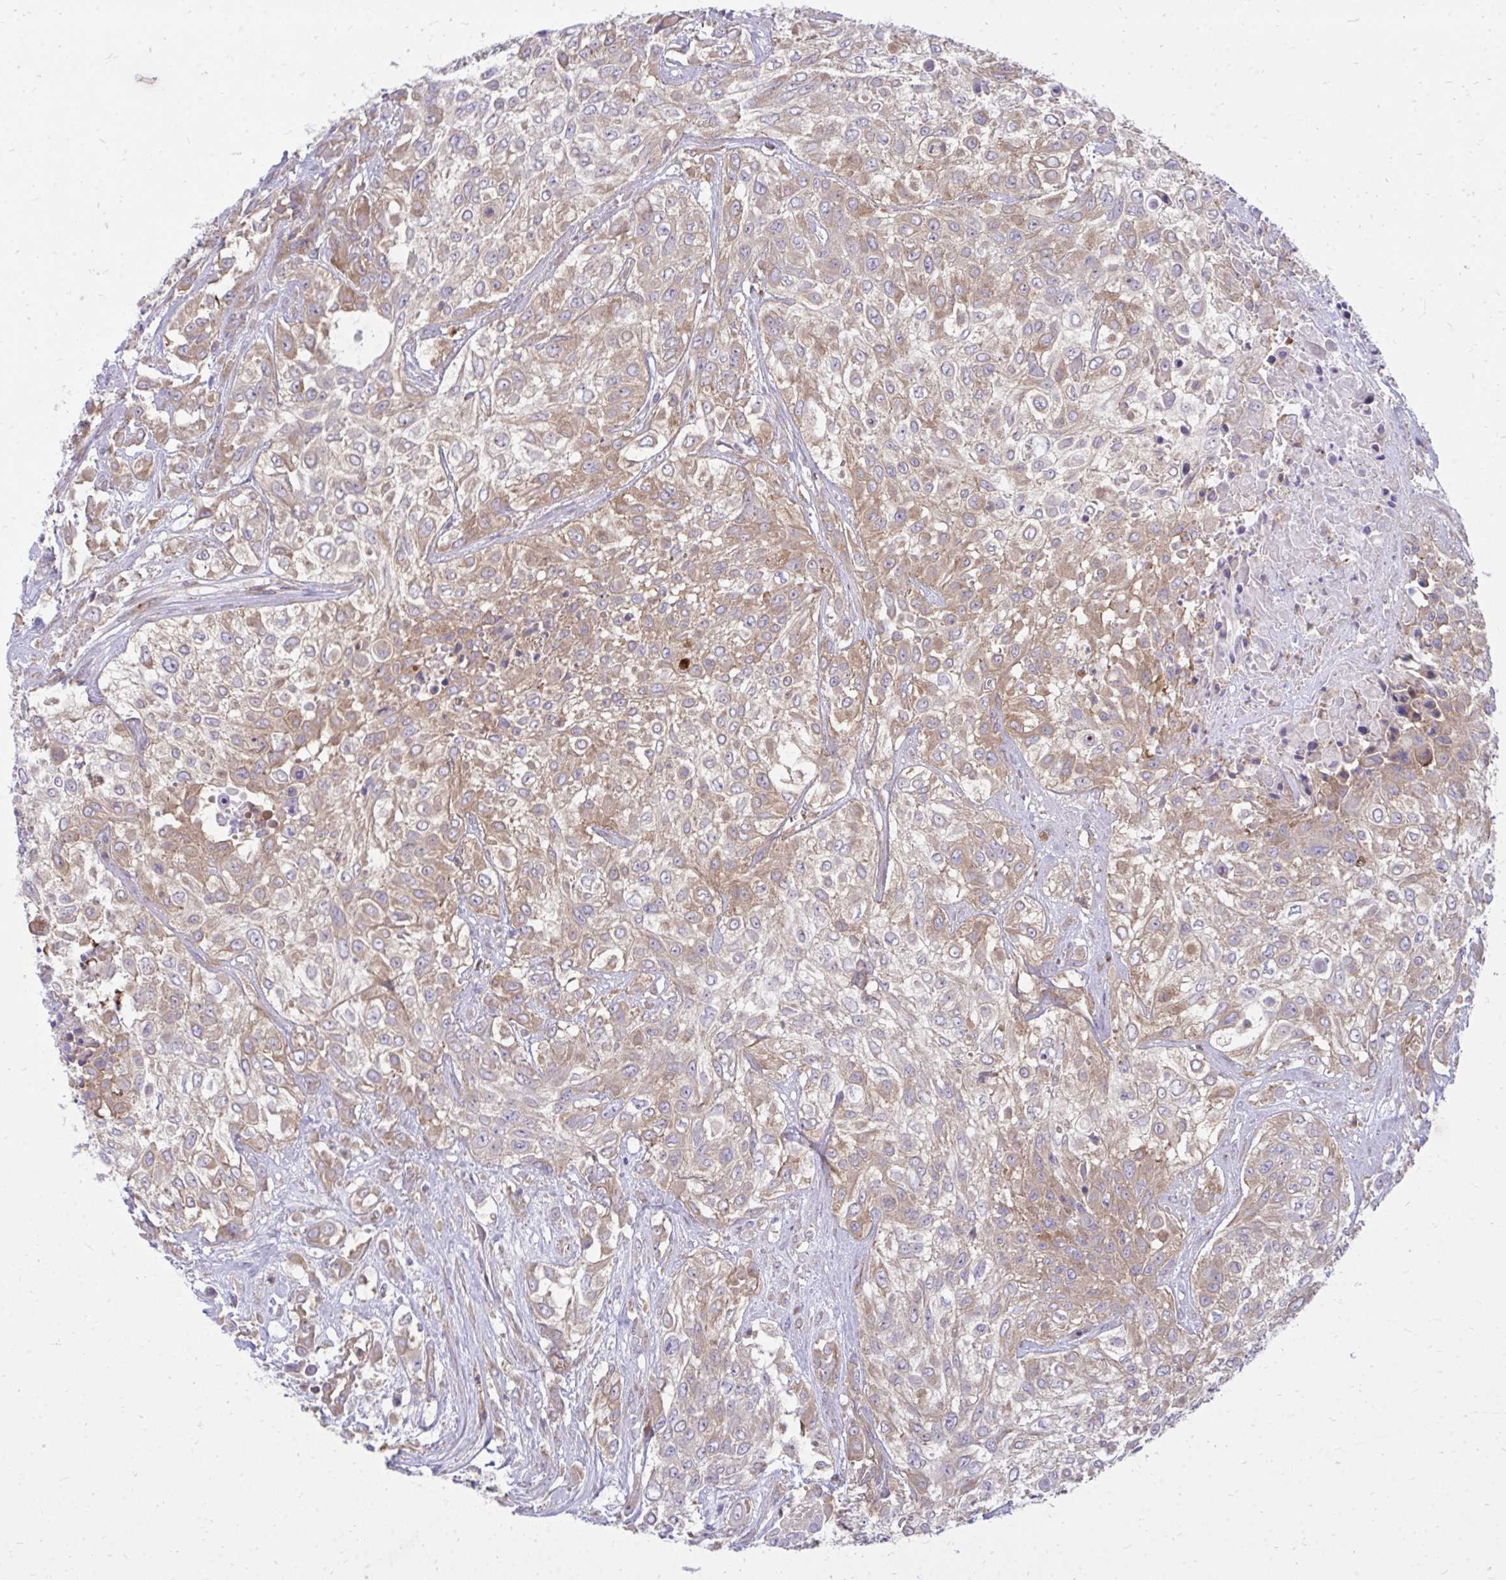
{"staining": {"intensity": "weak", "quantity": ">75%", "location": "cytoplasmic/membranous"}, "tissue": "urothelial cancer", "cell_type": "Tumor cells", "image_type": "cancer", "snomed": [{"axis": "morphology", "description": "Urothelial carcinoma, High grade"}, {"axis": "topography", "description": "Urinary bladder"}], "caption": "Protein expression analysis of human urothelial cancer reveals weak cytoplasmic/membranous staining in about >75% of tumor cells.", "gene": "ASAP1", "patient": {"sex": "male", "age": 57}}